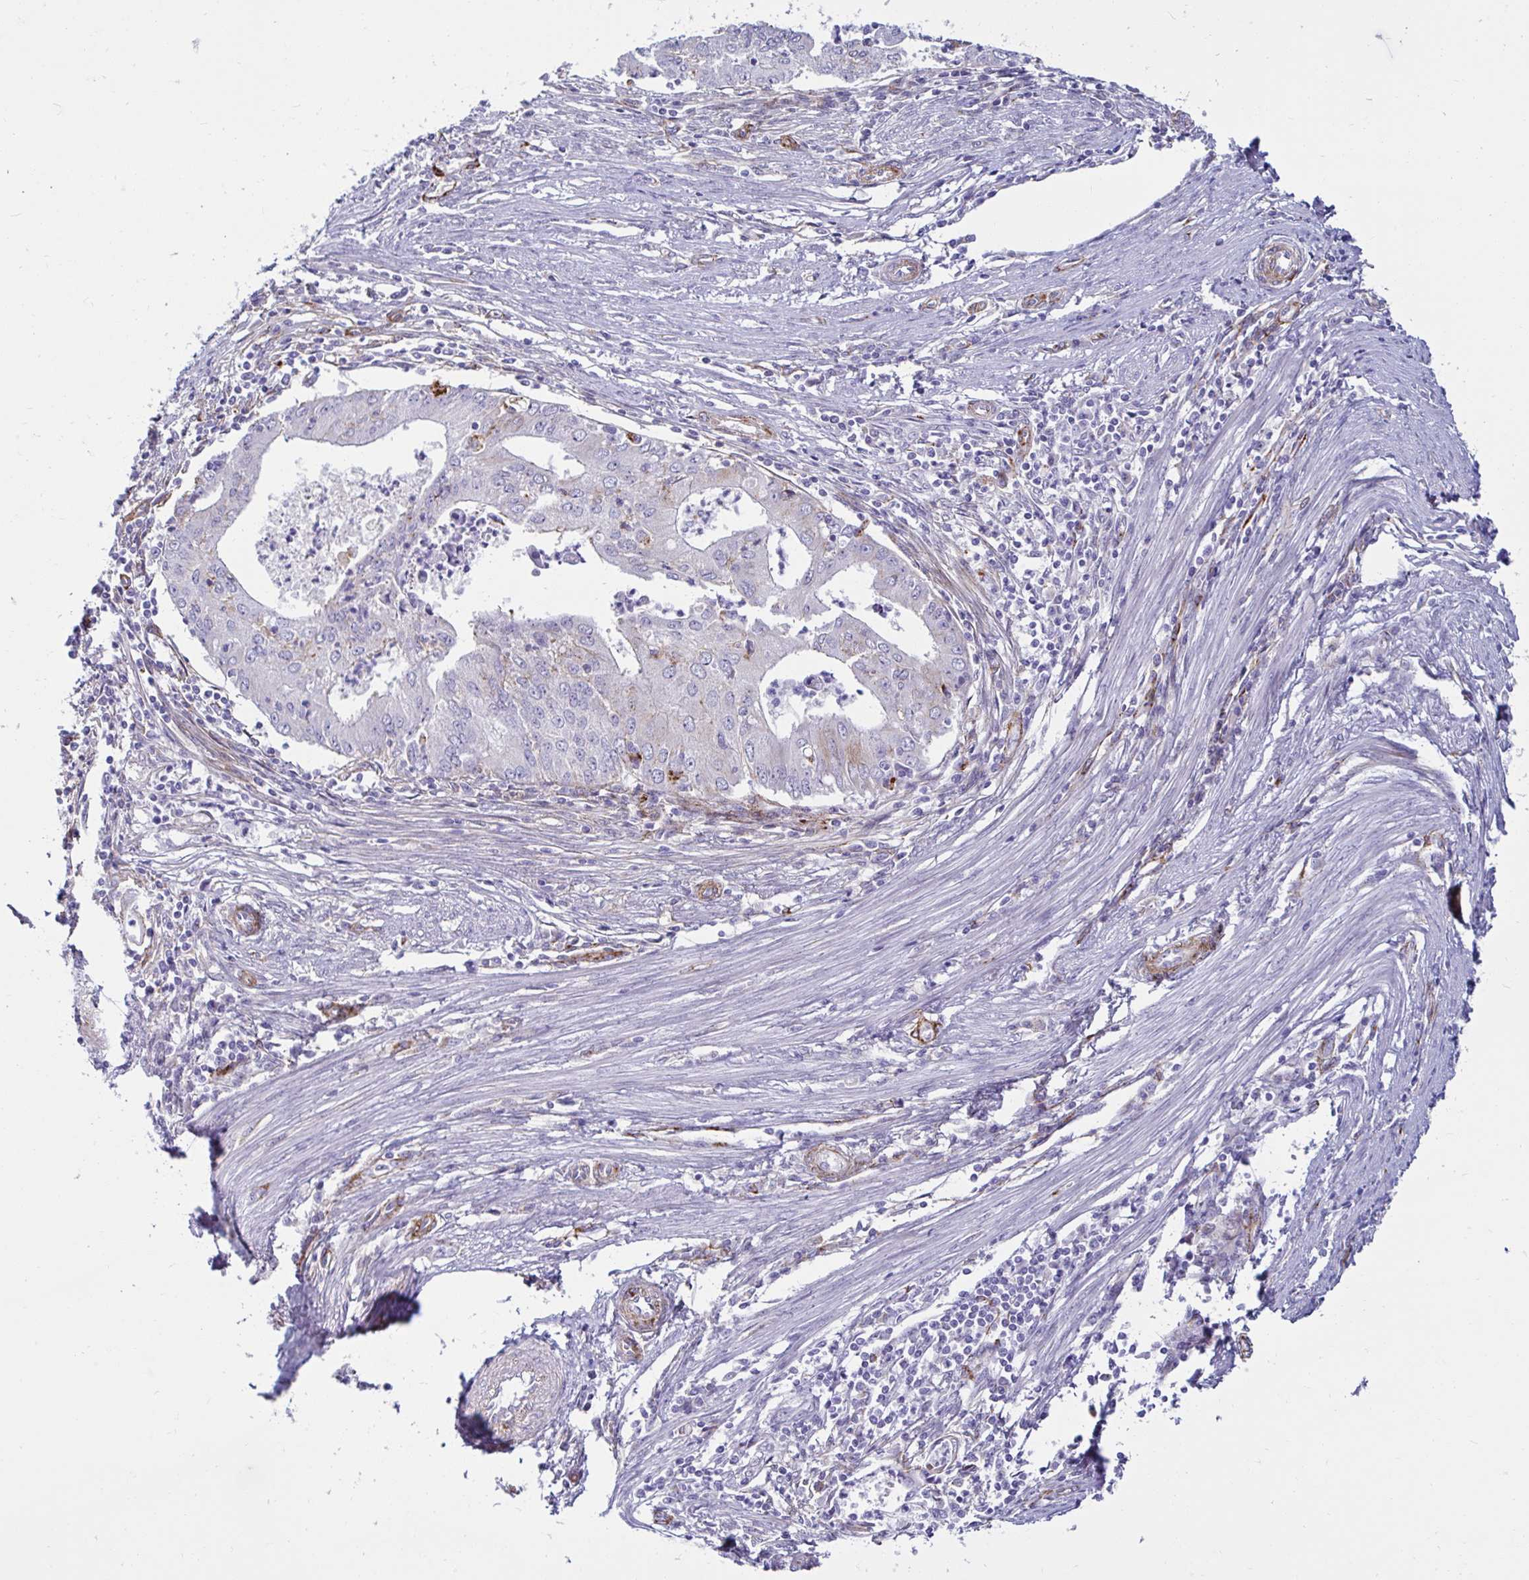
{"staining": {"intensity": "negative", "quantity": "none", "location": "none"}, "tissue": "endometrial cancer", "cell_type": "Tumor cells", "image_type": "cancer", "snomed": [{"axis": "morphology", "description": "Adenocarcinoma, NOS"}, {"axis": "topography", "description": "Endometrium"}], "caption": "Tumor cells show no significant protein staining in endometrial adenocarcinoma.", "gene": "ANKRD62", "patient": {"sex": "female", "age": 50}}